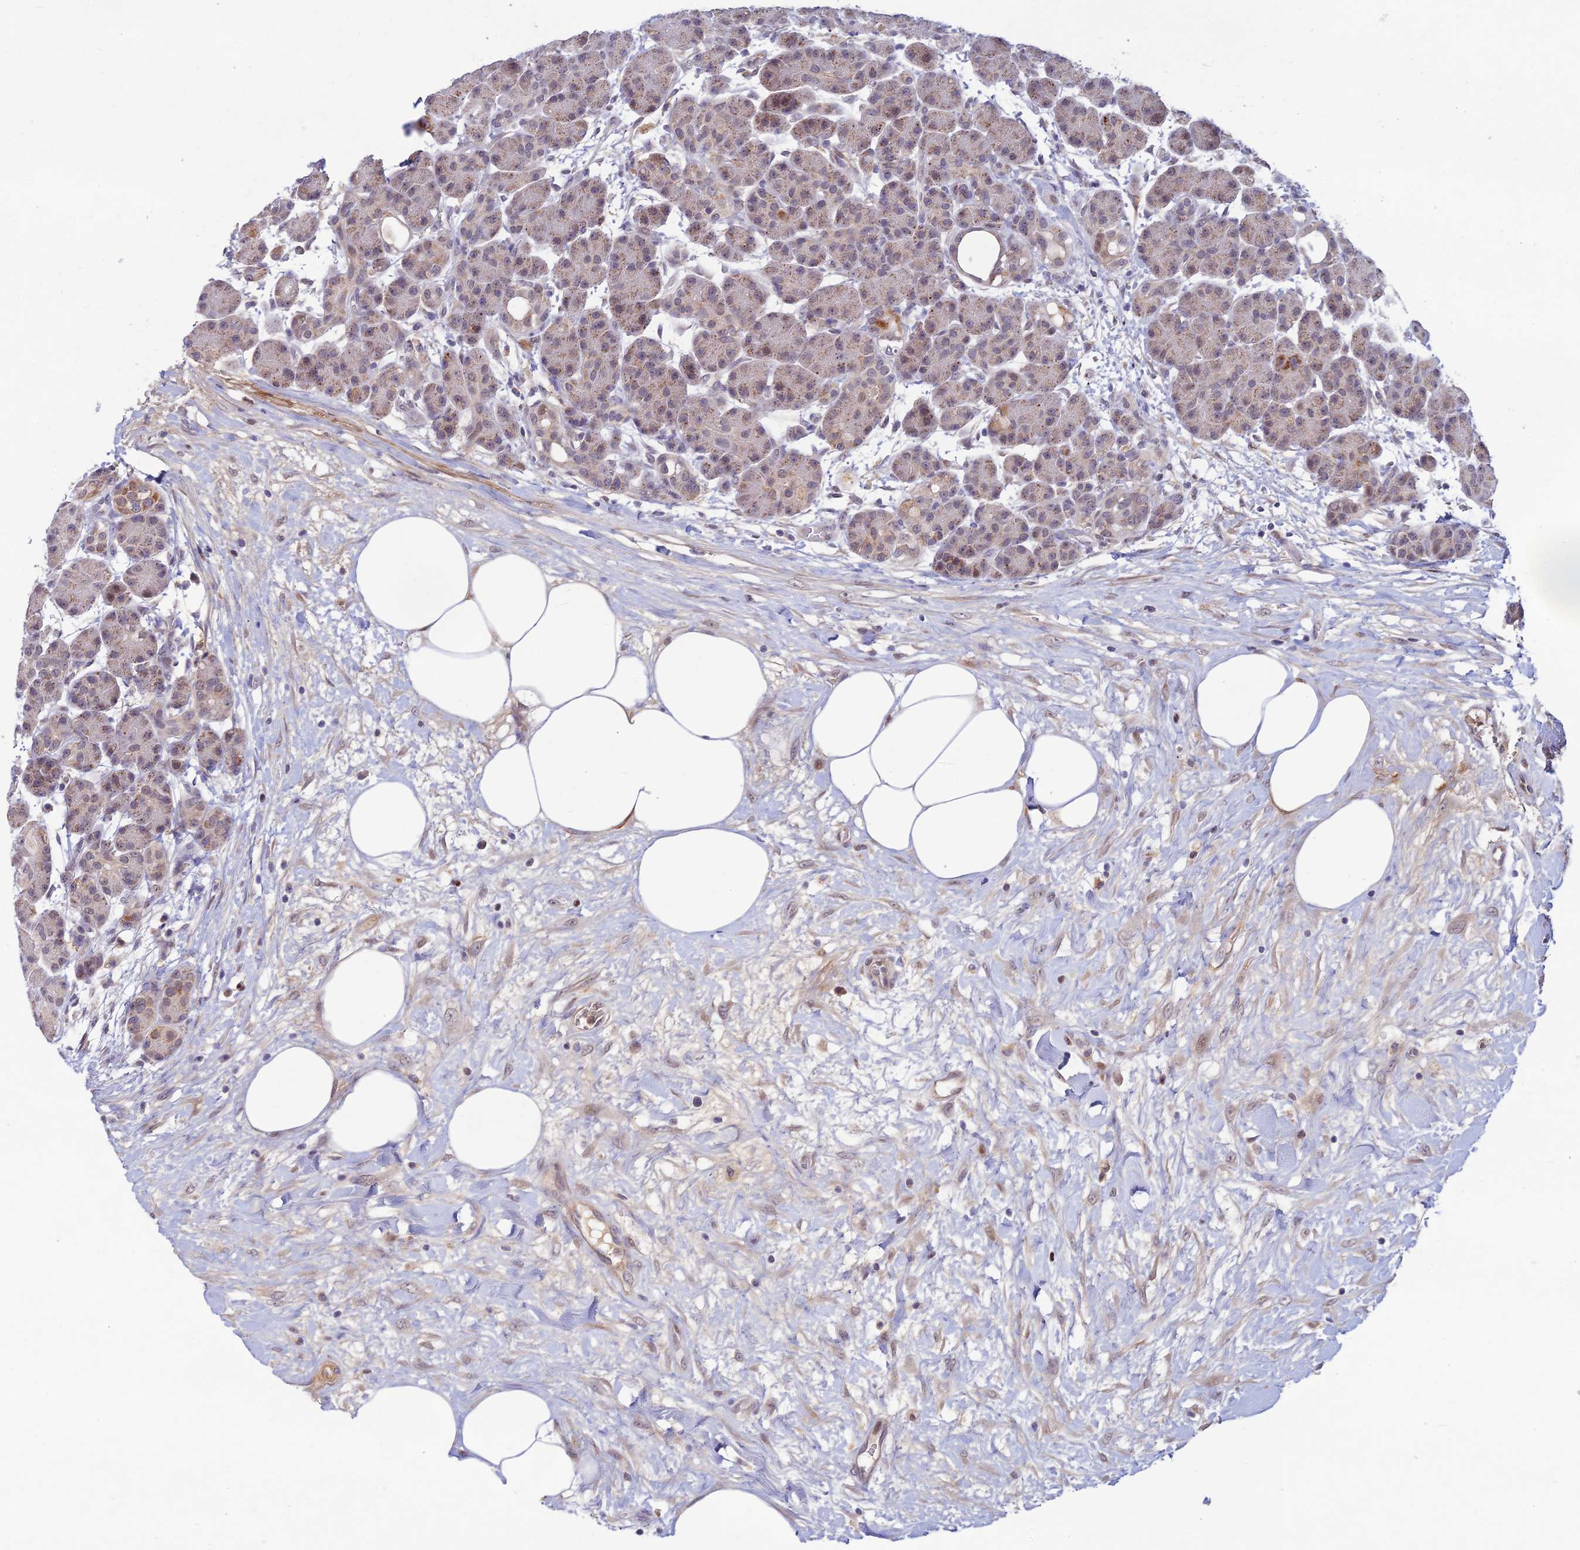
{"staining": {"intensity": "weak", "quantity": "25%-75%", "location": "cytoplasmic/membranous"}, "tissue": "pancreas", "cell_type": "Exocrine glandular cells", "image_type": "normal", "snomed": [{"axis": "morphology", "description": "Normal tissue, NOS"}, {"axis": "topography", "description": "Pancreas"}], "caption": "An immunohistochemistry micrograph of normal tissue is shown. Protein staining in brown labels weak cytoplasmic/membranous positivity in pancreas within exocrine glandular cells. The protein of interest is stained brown, and the nuclei are stained in blue (DAB IHC with brightfield microscopy, high magnification).", "gene": "FASTKD5", "patient": {"sex": "male", "age": 63}}